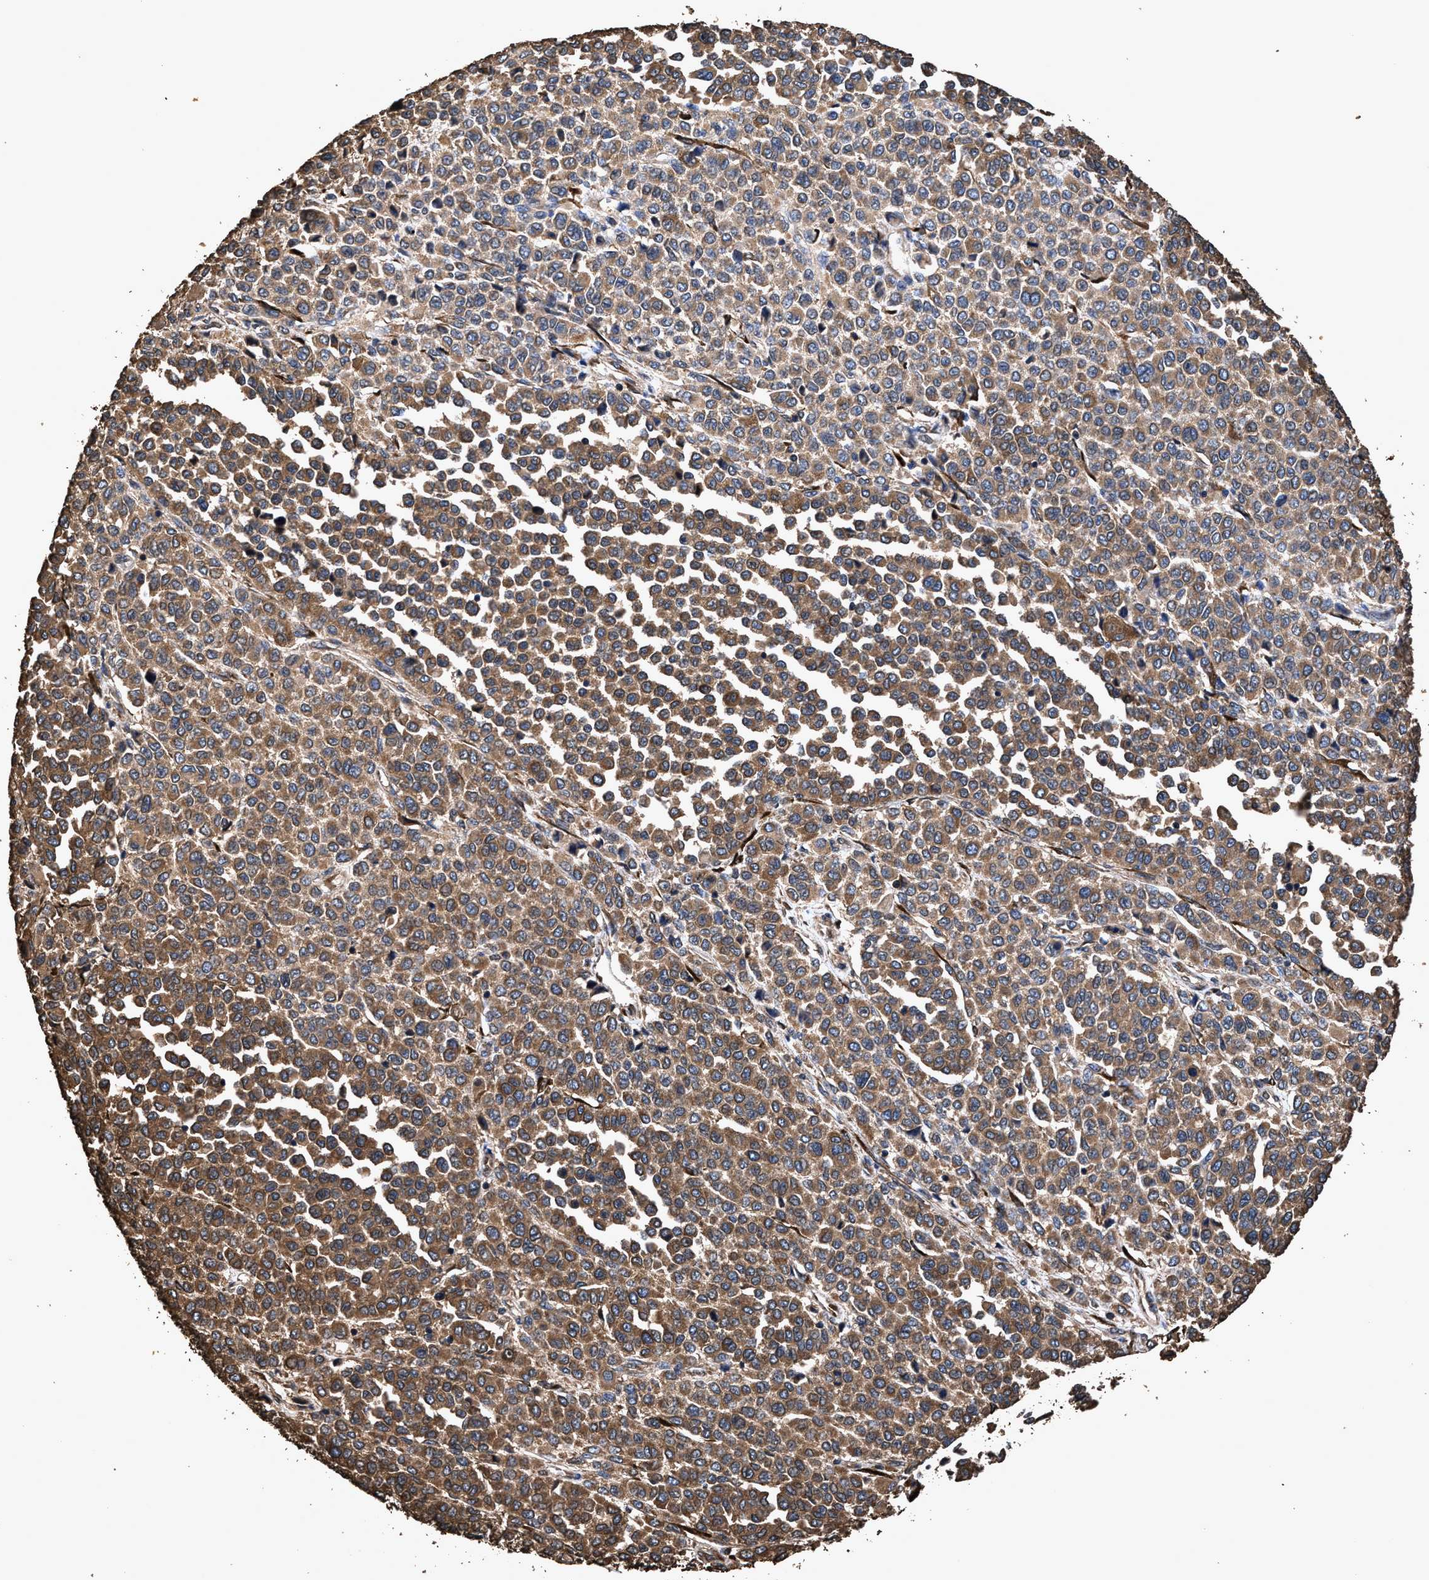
{"staining": {"intensity": "moderate", "quantity": ">75%", "location": "cytoplasmic/membranous"}, "tissue": "melanoma", "cell_type": "Tumor cells", "image_type": "cancer", "snomed": [{"axis": "morphology", "description": "Malignant melanoma, Metastatic site"}, {"axis": "topography", "description": "Pancreas"}], "caption": "Protein staining displays moderate cytoplasmic/membranous positivity in about >75% of tumor cells in melanoma.", "gene": "ZMYND19", "patient": {"sex": "female", "age": 30}}